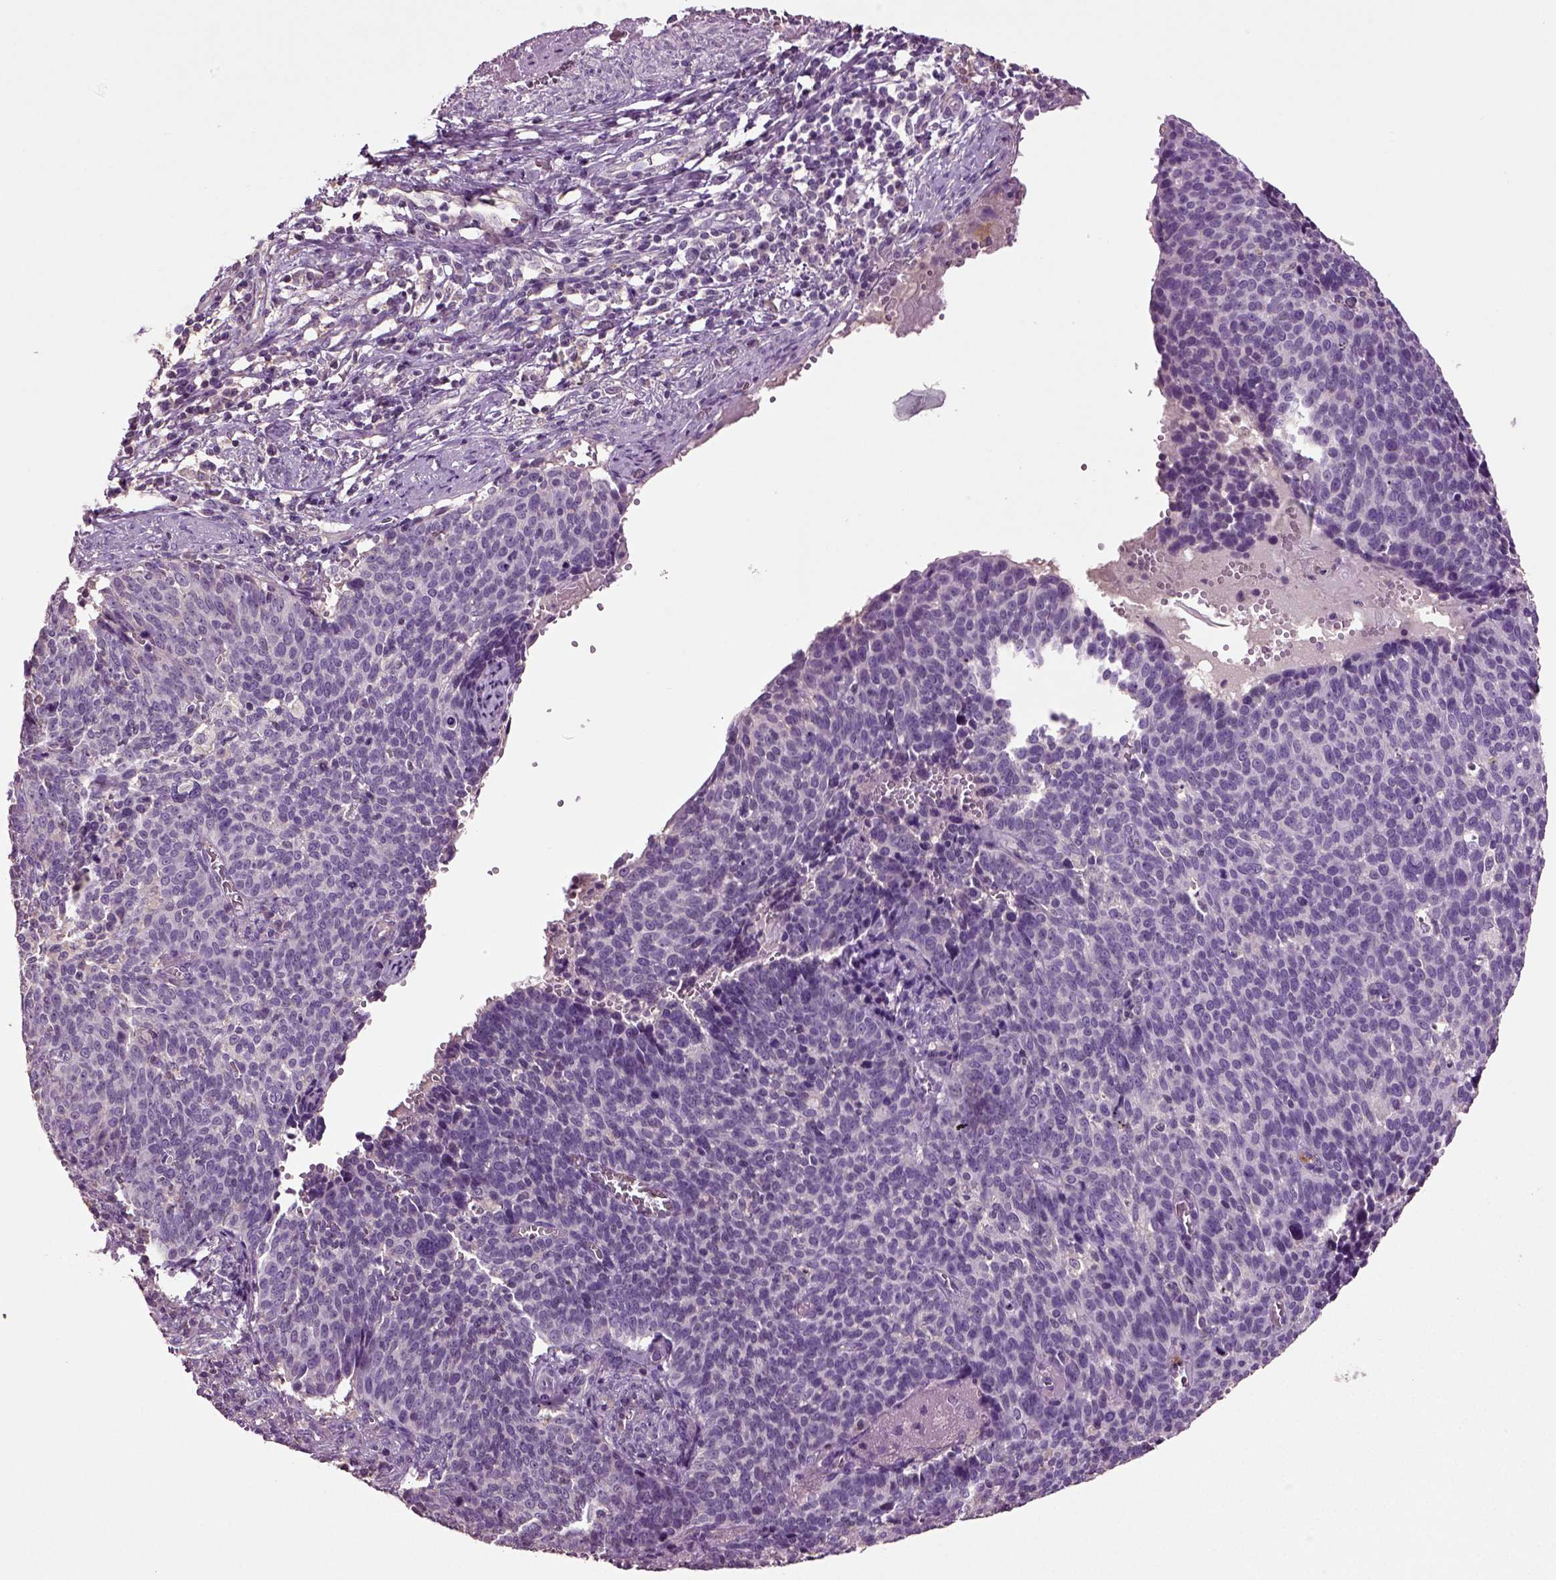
{"staining": {"intensity": "negative", "quantity": "none", "location": "none"}, "tissue": "cervical cancer", "cell_type": "Tumor cells", "image_type": "cancer", "snomed": [{"axis": "morphology", "description": "Normal tissue, NOS"}, {"axis": "morphology", "description": "Squamous cell carcinoma, NOS"}, {"axis": "topography", "description": "Cervix"}], "caption": "Immunohistochemistry micrograph of neoplastic tissue: human cervical cancer (squamous cell carcinoma) stained with DAB shows no significant protein expression in tumor cells.", "gene": "DEFB118", "patient": {"sex": "female", "age": 39}}